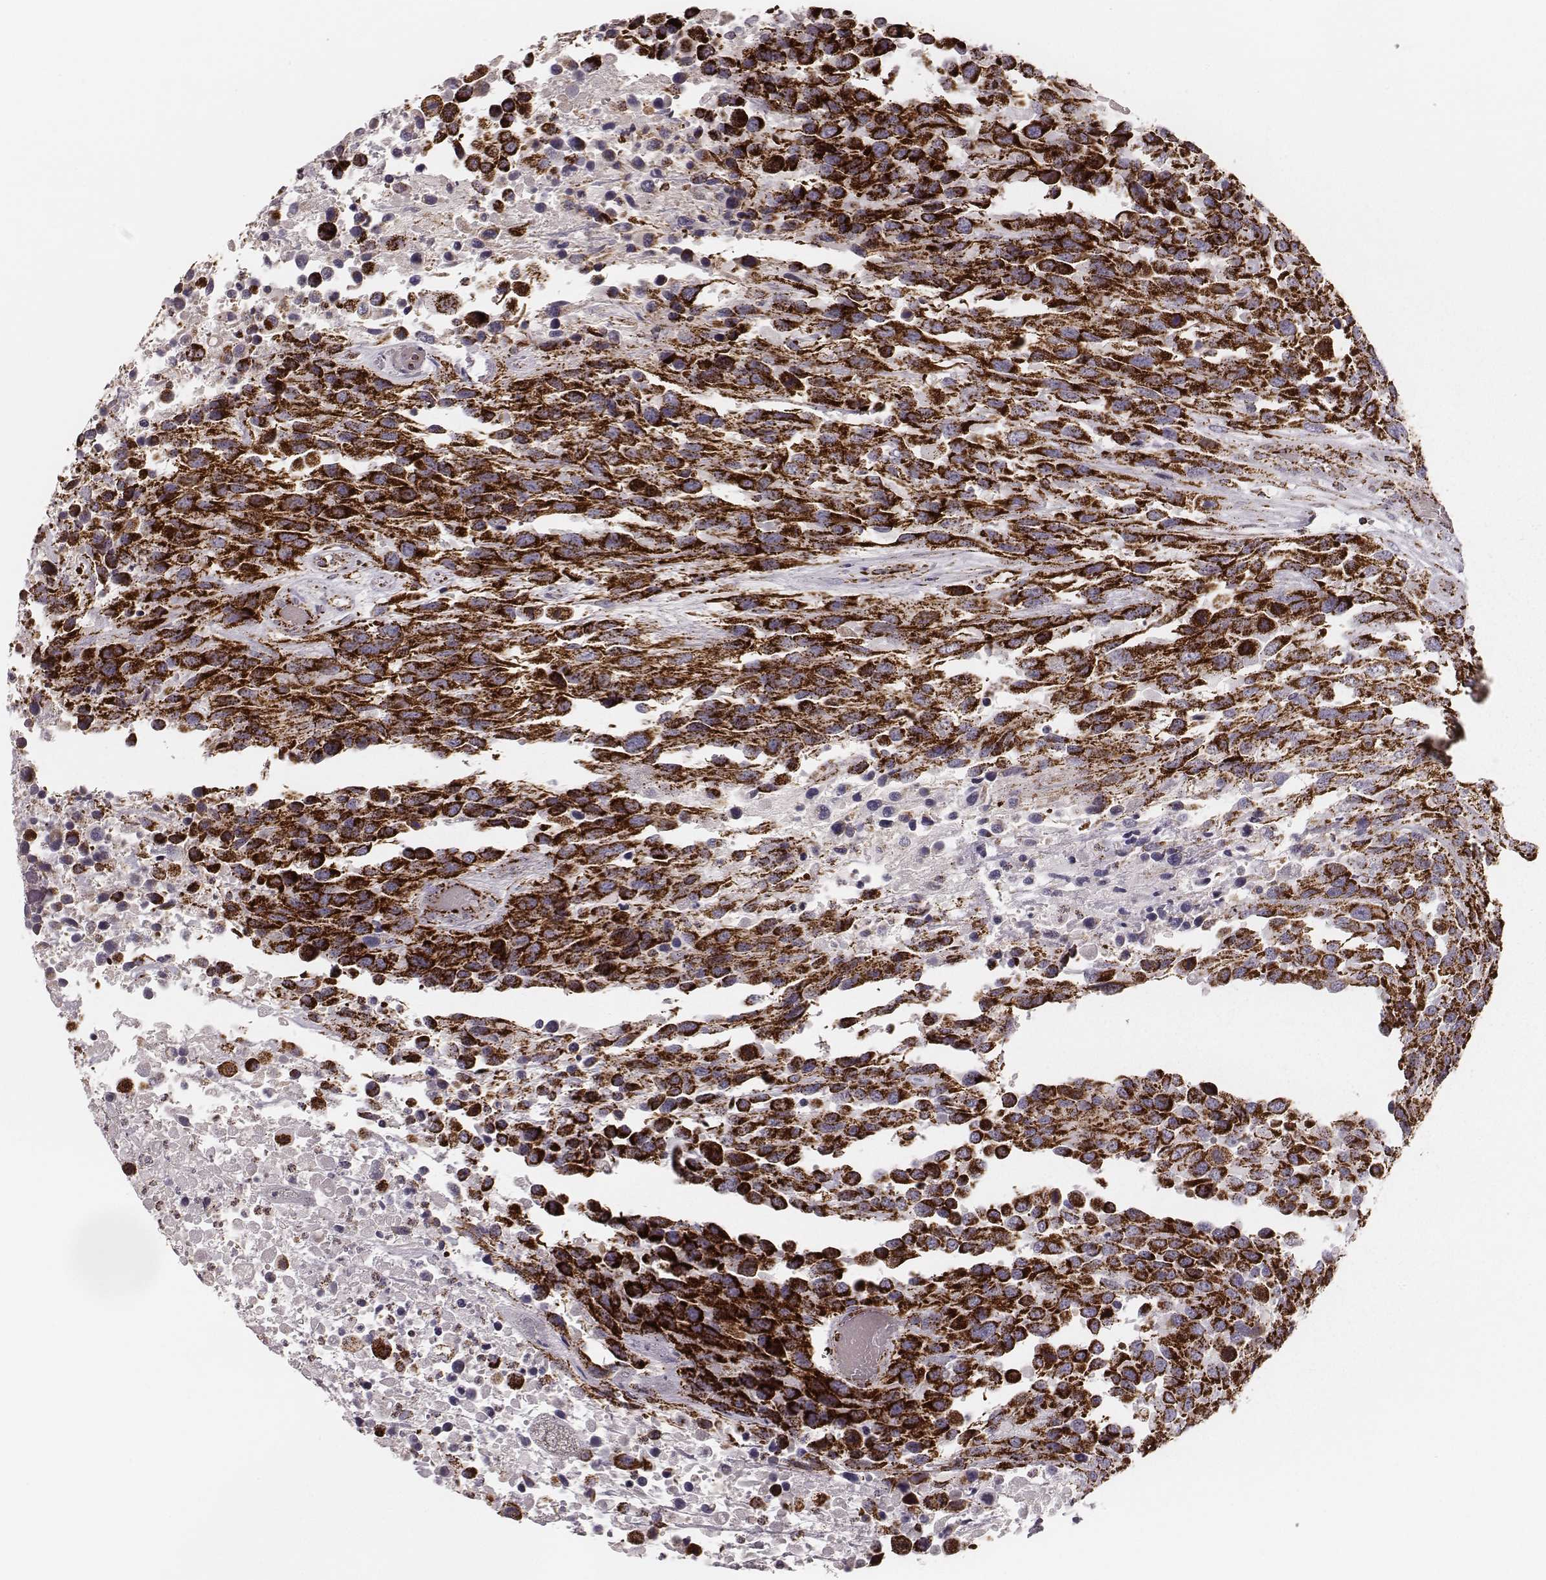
{"staining": {"intensity": "strong", "quantity": ">75%", "location": "cytoplasmic/membranous"}, "tissue": "urothelial cancer", "cell_type": "Tumor cells", "image_type": "cancer", "snomed": [{"axis": "morphology", "description": "Urothelial carcinoma, High grade"}, {"axis": "topography", "description": "Urinary bladder"}], "caption": "DAB (3,3'-diaminobenzidine) immunohistochemical staining of human urothelial cancer exhibits strong cytoplasmic/membranous protein expression in about >75% of tumor cells.", "gene": "TUFM", "patient": {"sex": "female", "age": 70}}